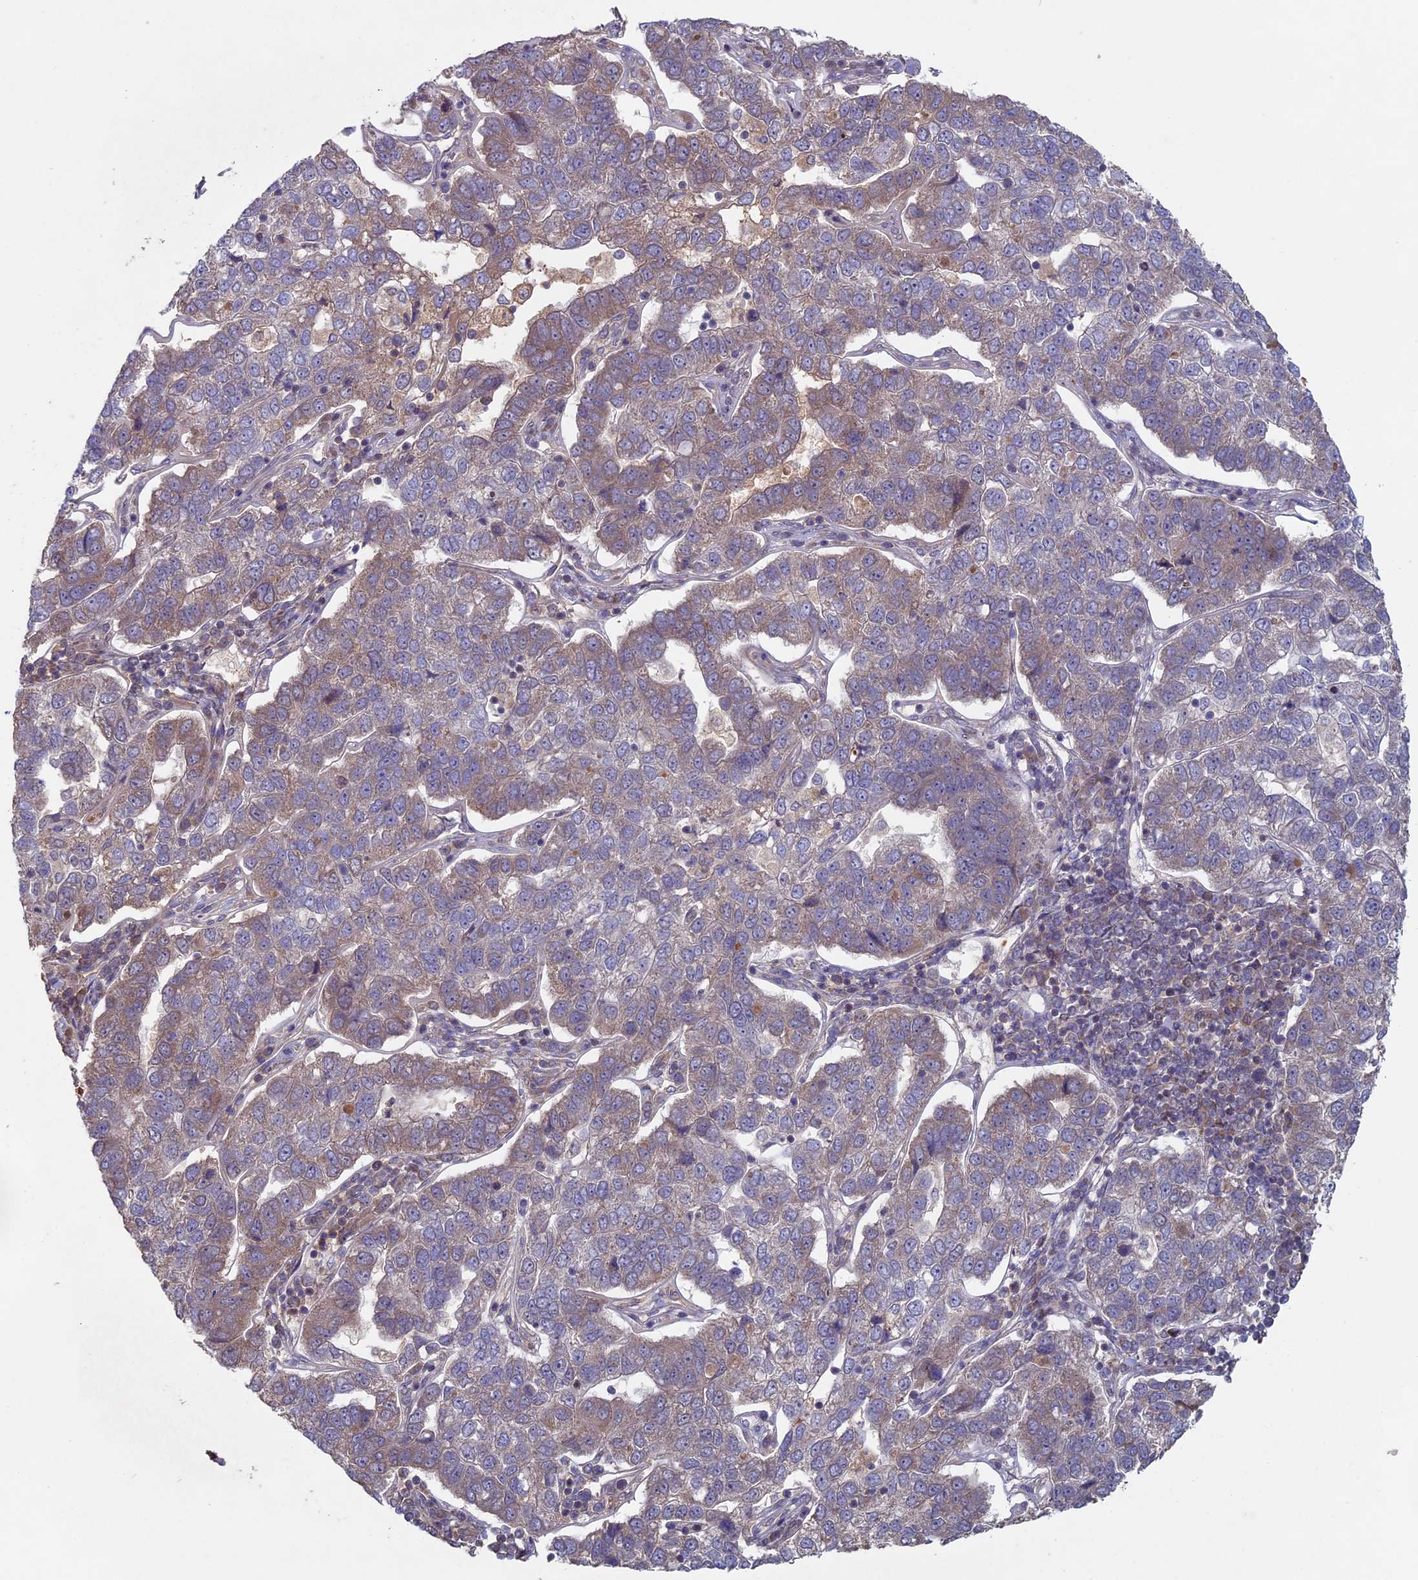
{"staining": {"intensity": "moderate", "quantity": "<25%", "location": "cytoplasmic/membranous"}, "tissue": "pancreatic cancer", "cell_type": "Tumor cells", "image_type": "cancer", "snomed": [{"axis": "morphology", "description": "Adenocarcinoma, NOS"}, {"axis": "topography", "description": "Pancreas"}], "caption": "A low amount of moderate cytoplasmic/membranous expression is appreciated in about <25% of tumor cells in pancreatic cancer (adenocarcinoma) tissue.", "gene": "RCCD1", "patient": {"sex": "female", "age": 61}}